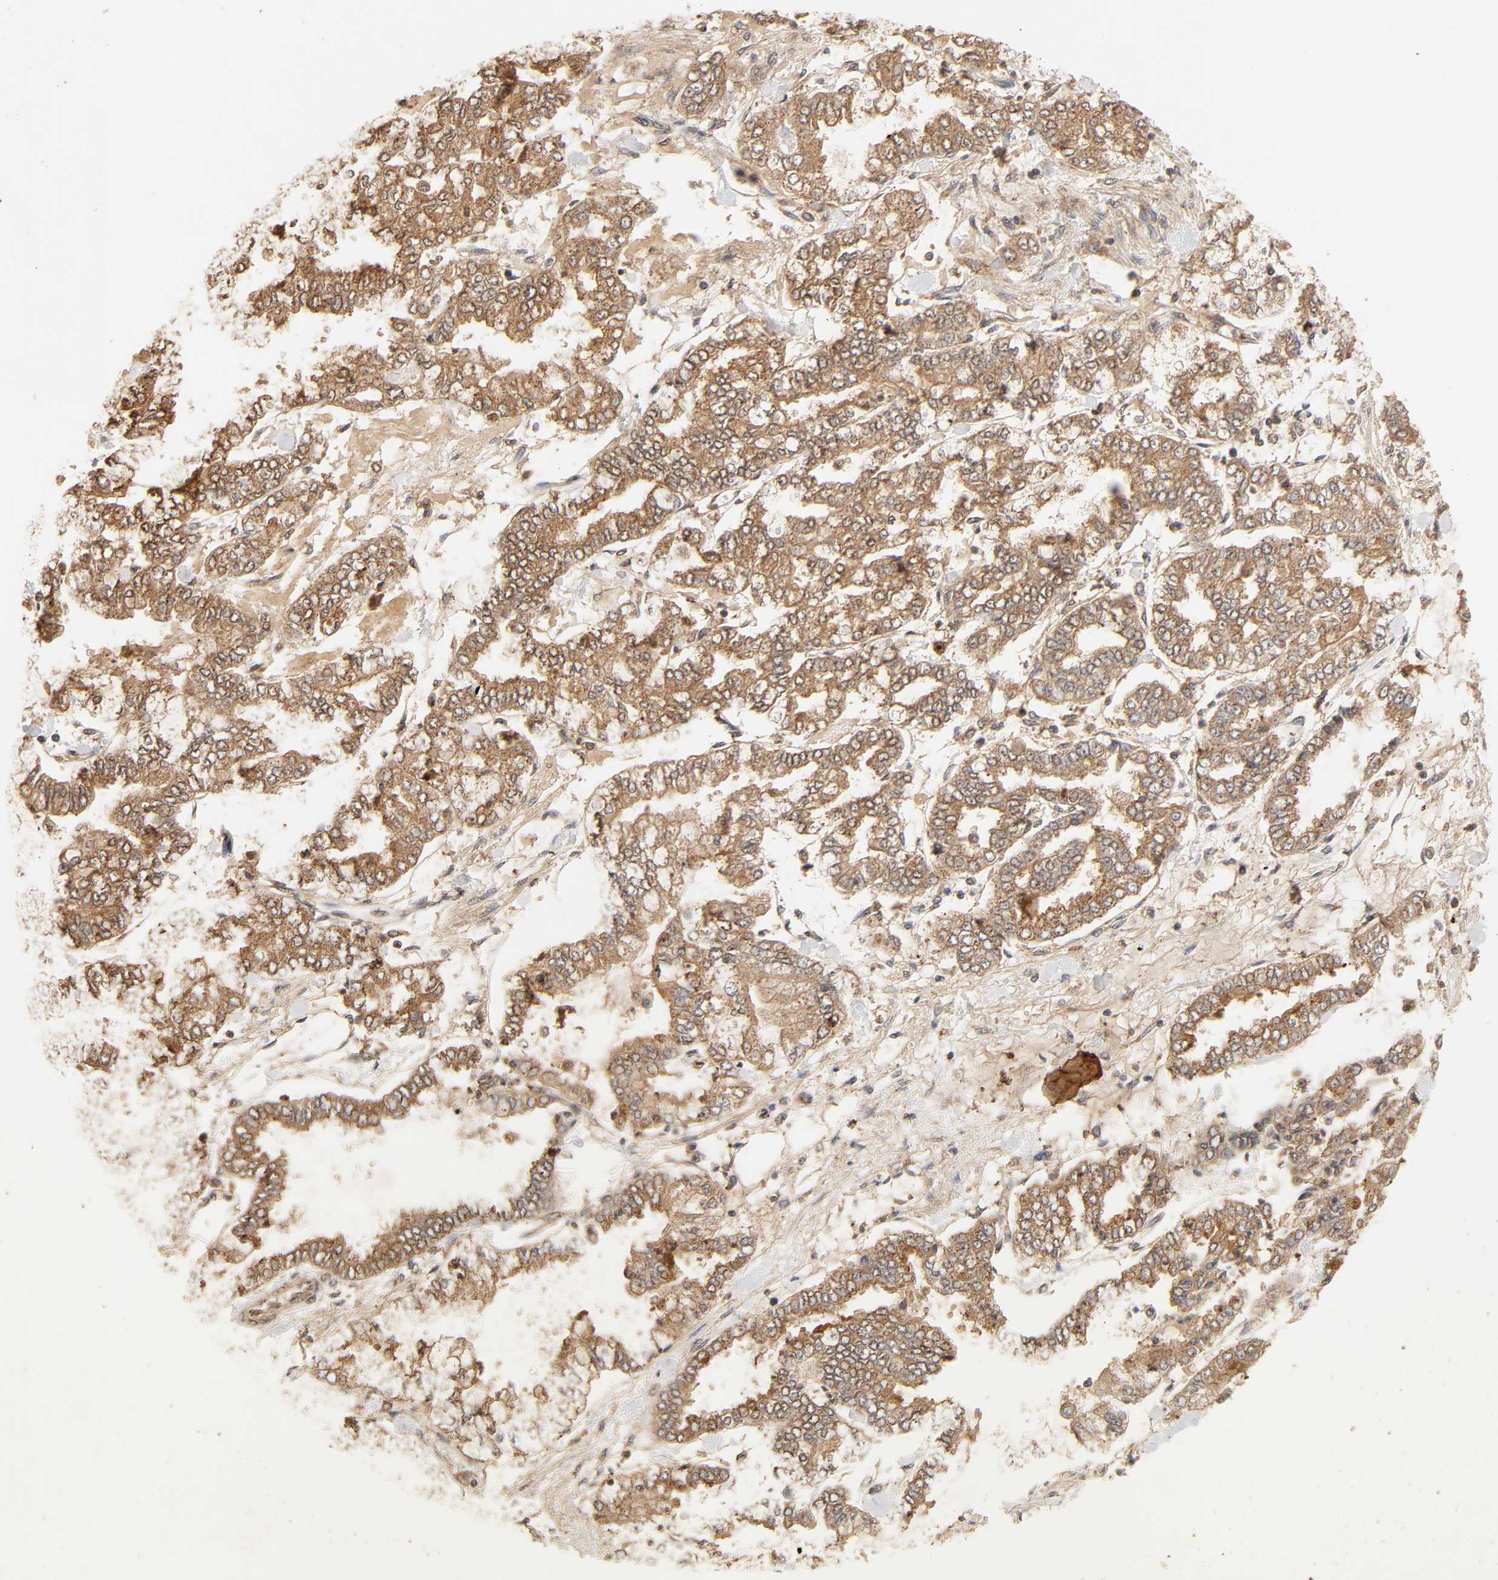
{"staining": {"intensity": "strong", "quantity": ">75%", "location": "cytoplasmic/membranous"}, "tissue": "stomach cancer", "cell_type": "Tumor cells", "image_type": "cancer", "snomed": [{"axis": "morphology", "description": "Normal tissue, NOS"}, {"axis": "morphology", "description": "Adenocarcinoma, NOS"}, {"axis": "topography", "description": "Stomach, upper"}, {"axis": "topography", "description": "Stomach"}], "caption": "The immunohistochemical stain labels strong cytoplasmic/membranous staining in tumor cells of stomach cancer (adenocarcinoma) tissue. Immunohistochemistry stains the protein of interest in brown and the nuclei are stained blue.", "gene": "EPS8", "patient": {"sex": "male", "age": 76}}